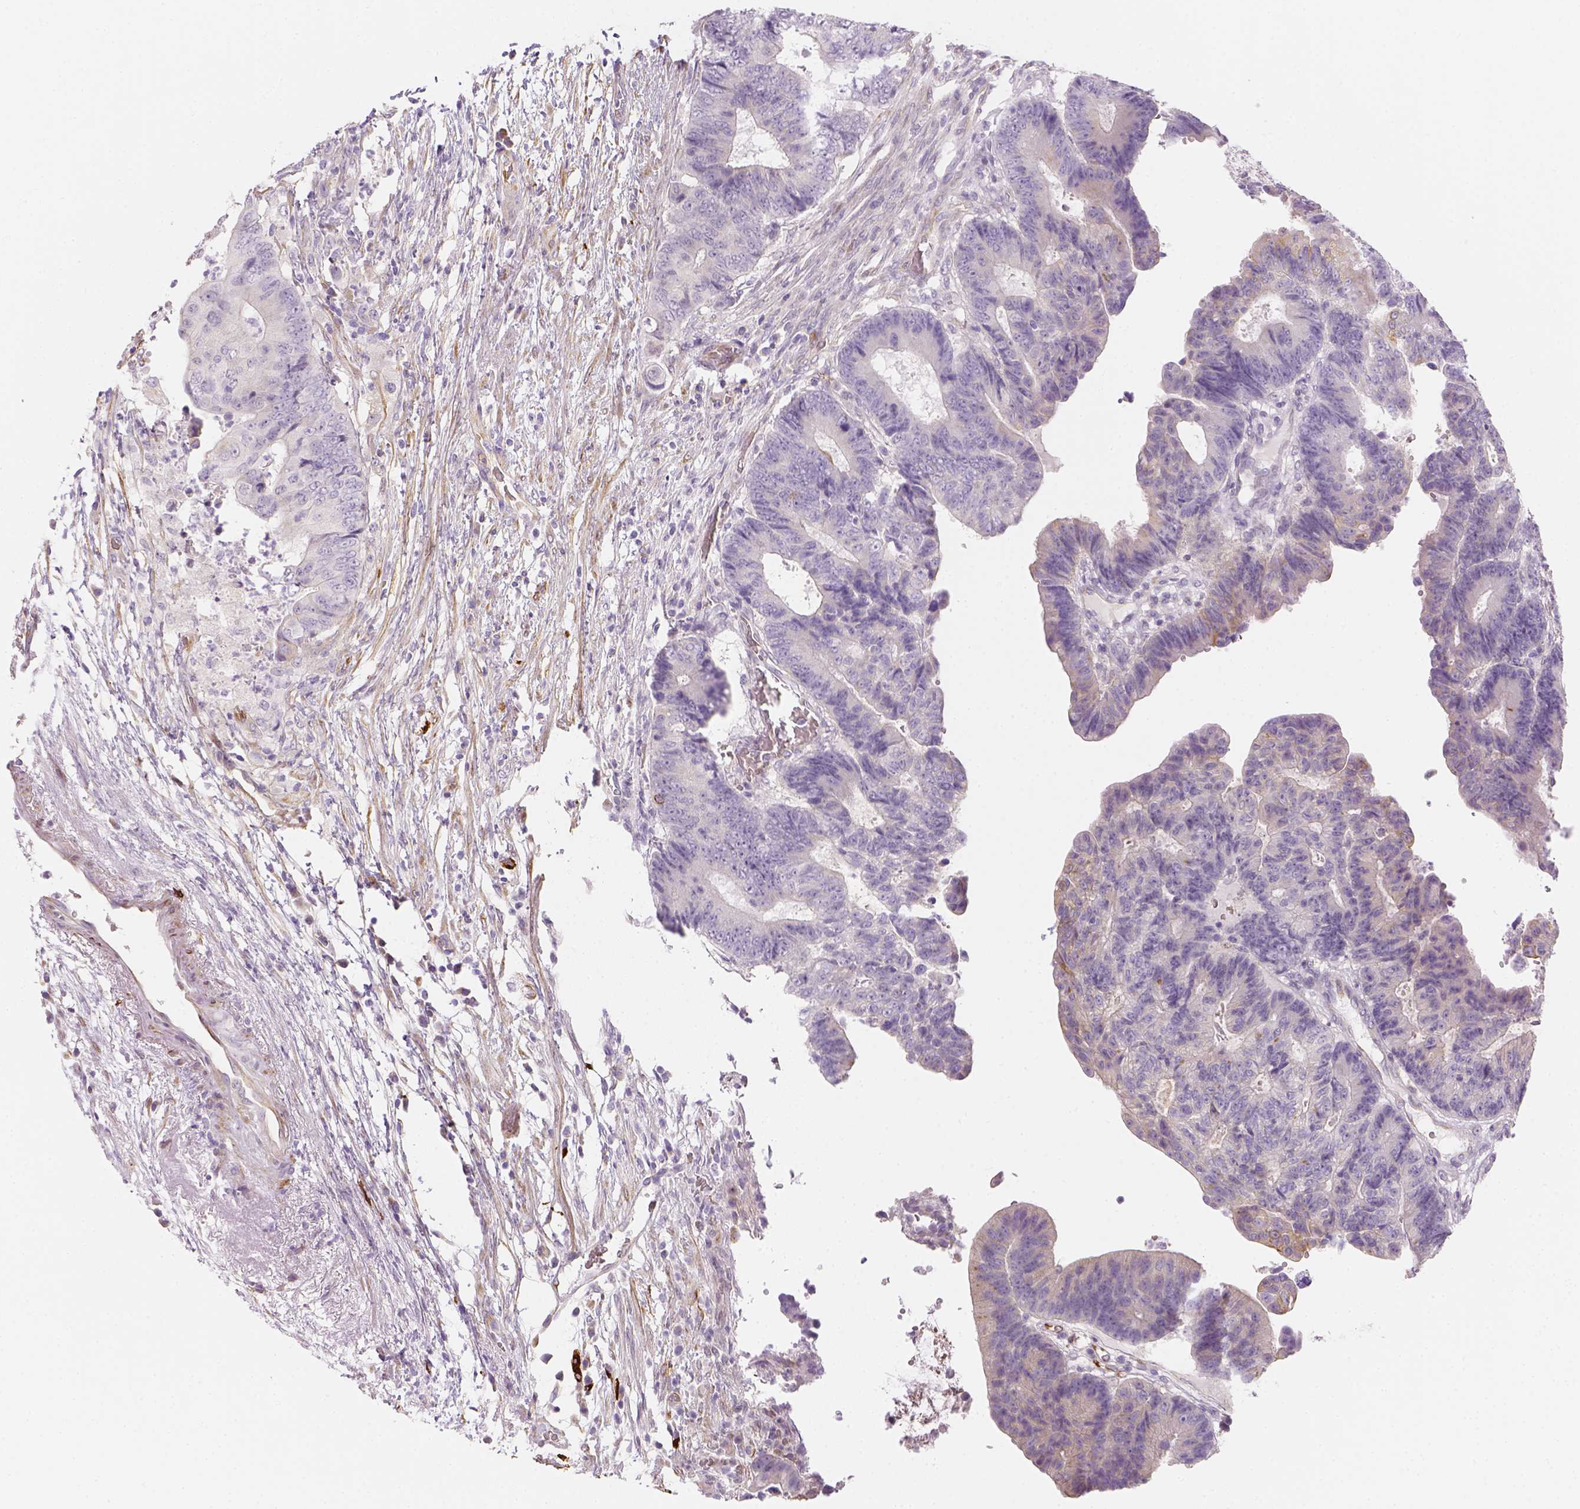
{"staining": {"intensity": "negative", "quantity": "none", "location": "none"}, "tissue": "colorectal cancer", "cell_type": "Tumor cells", "image_type": "cancer", "snomed": [{"axis": "morphology", "description": "Adenocarcinoma, NOS"}, {"axis": "topography", "description": "Colon"}], "caption": "A high-resolution photomicrograph shows immunohistochemistry (IHC) staining of colorectal cancer (adenocarcinoma), which shows no significant positivity in tumor cells. The staining is performed using DAB (3,3'-diaminobenzidine) brown chromogen with nuclei counter-stained in using hematoxylin.", "gene": "CACNB1", "patient": {"sex": "female", "age": 48}}